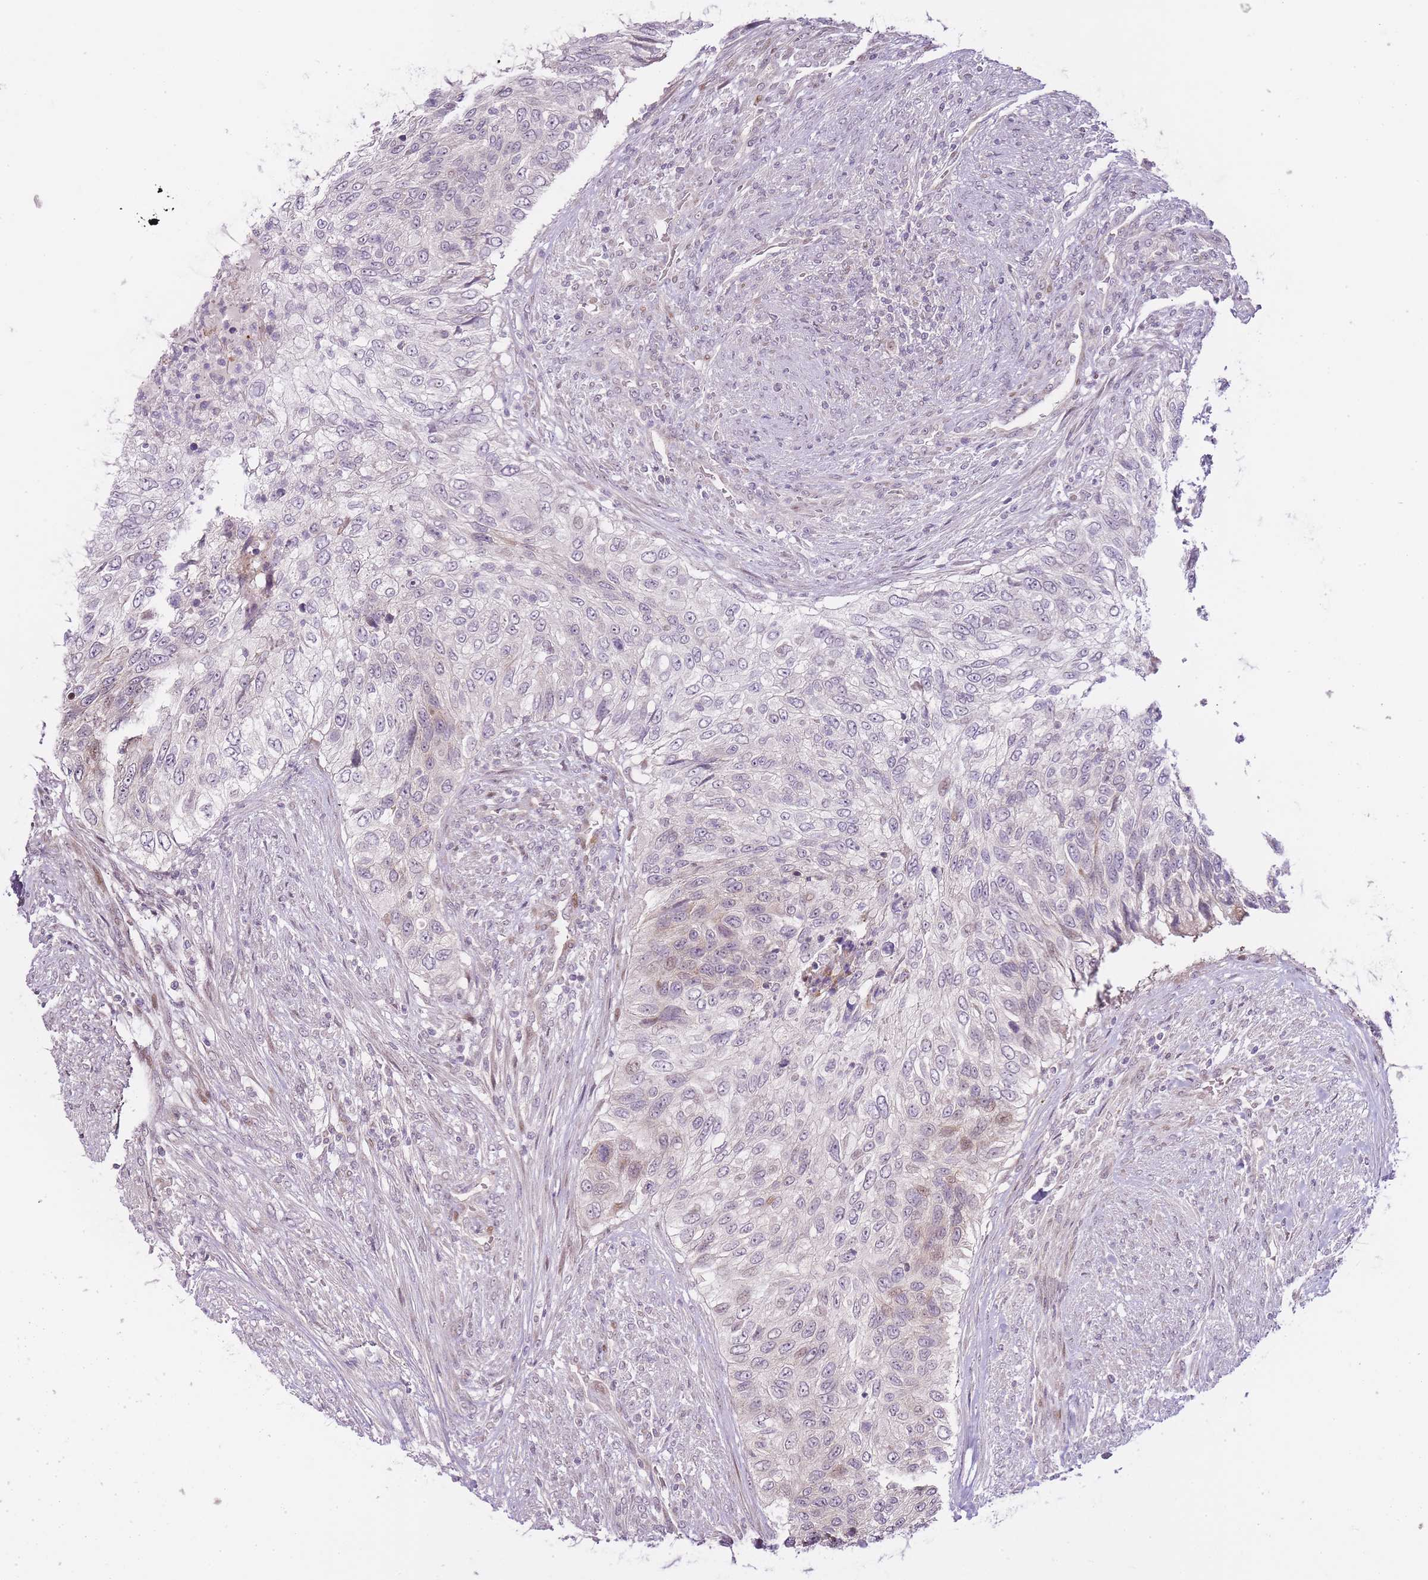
{"staining": {"intensity": "weak", "quantity": "<25%", "location": "nuclear"}, "tissue": "urothelial cancer", "cell_type": "Tumor cells", "image_type": "cancer", "snomed": [{"axis": "morphology", "description": "Urothelial carcinoma, High grade"}, {"axis": "topography", "description": "Urinary bladder"}], "caption": "The image shows no staining of tumor cells in urothelial cancer. (DAB IHC with hematoxylin counter stain).", "gene": "OGG1", "patient": {"sex": "female", "age": 60}}